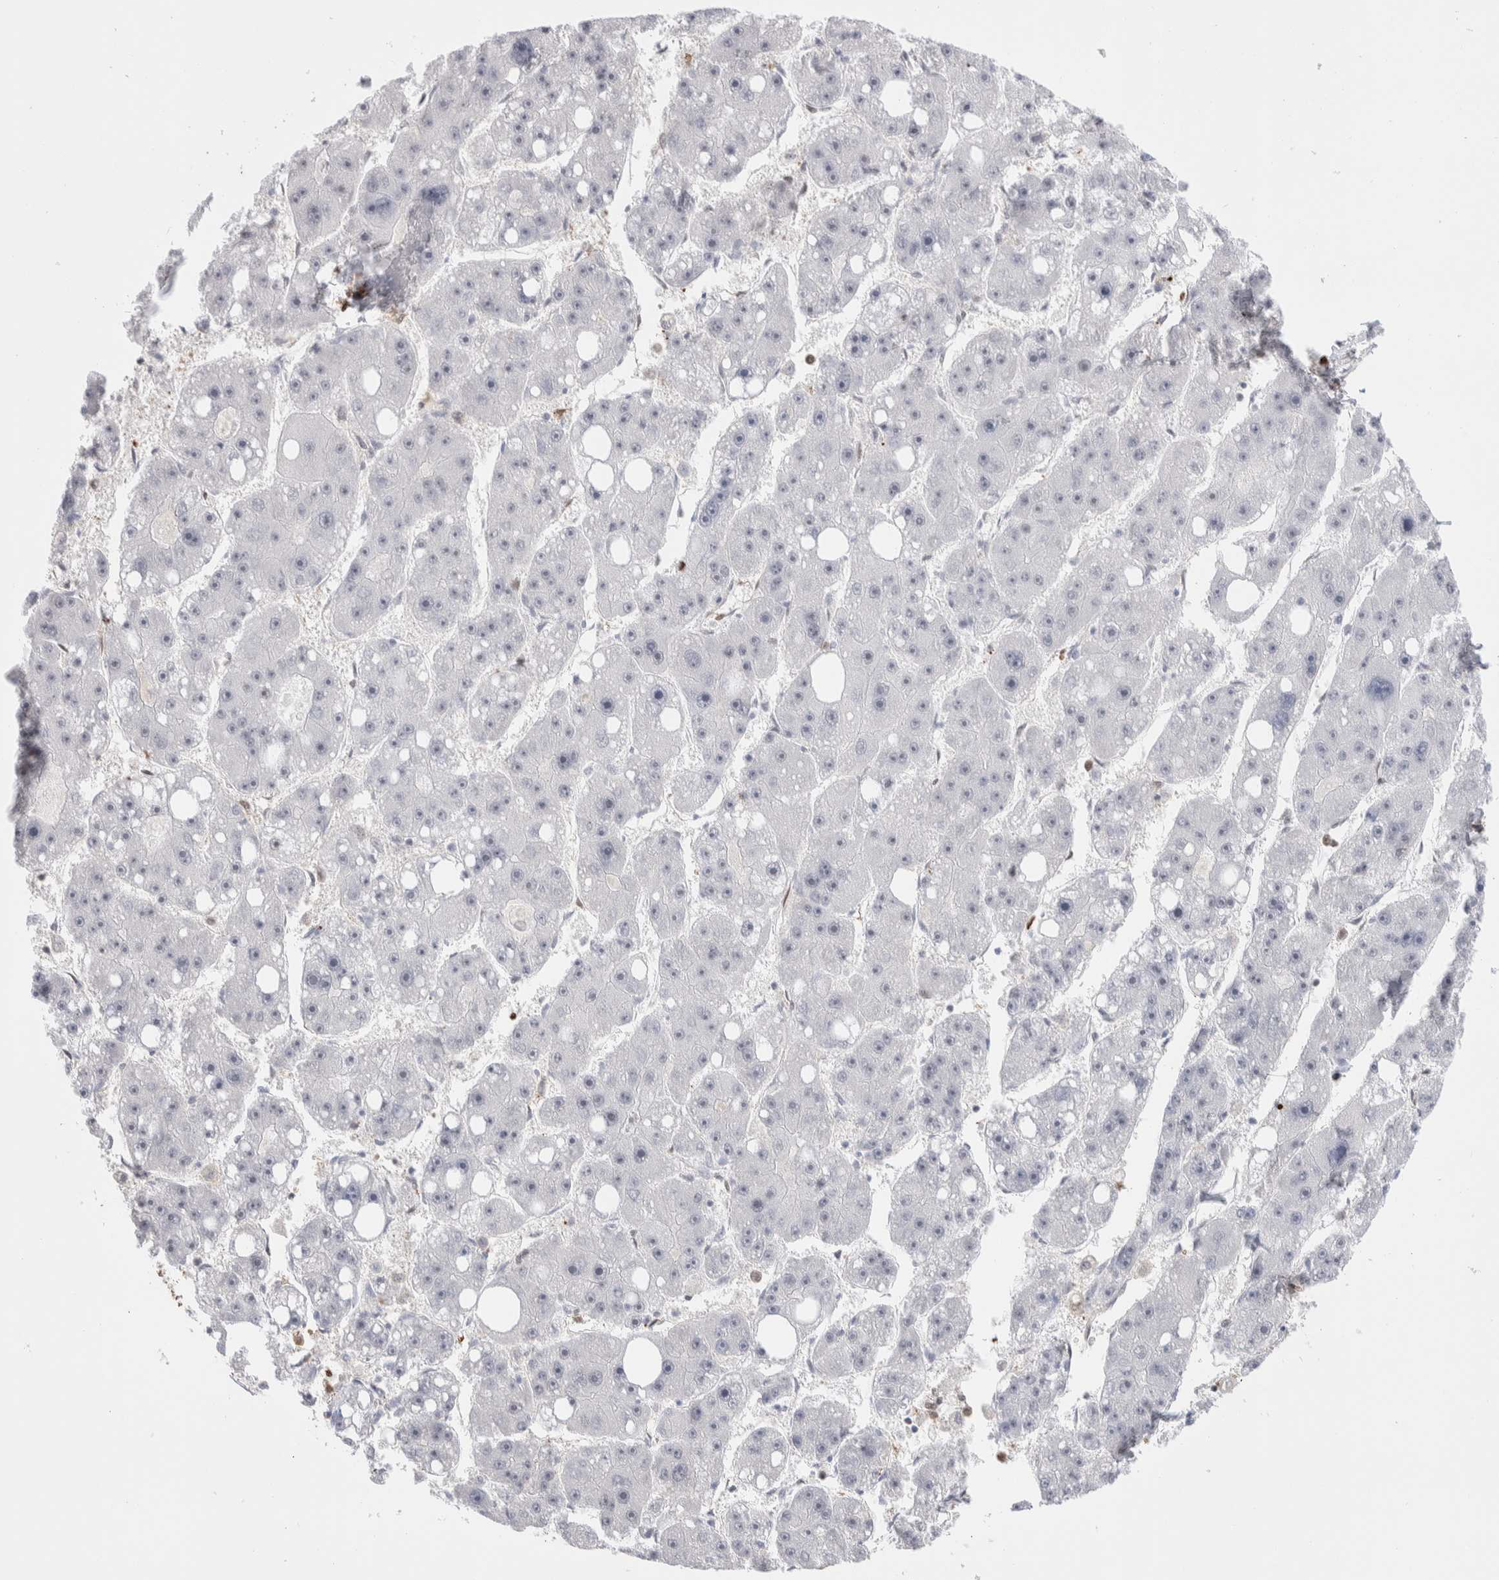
{"staining": {"intensity": "negative", "quantity": "none", "location": "none"}, "tissue": "liver cancer", "cell_type": "Tumor cells", "image_type": "cancer", "snomed": [{"axis": "morphology", "description": "Carcinoma, Hepatocellular, NOS"}, {"axis": "topography", "description": "Liver"}], "caption": "Image shows no significant protein staining in tumor cells of liver cancer.", "gene": "RNASEK-C17orf49", "patient": {"sex": "female", "age": 61}}